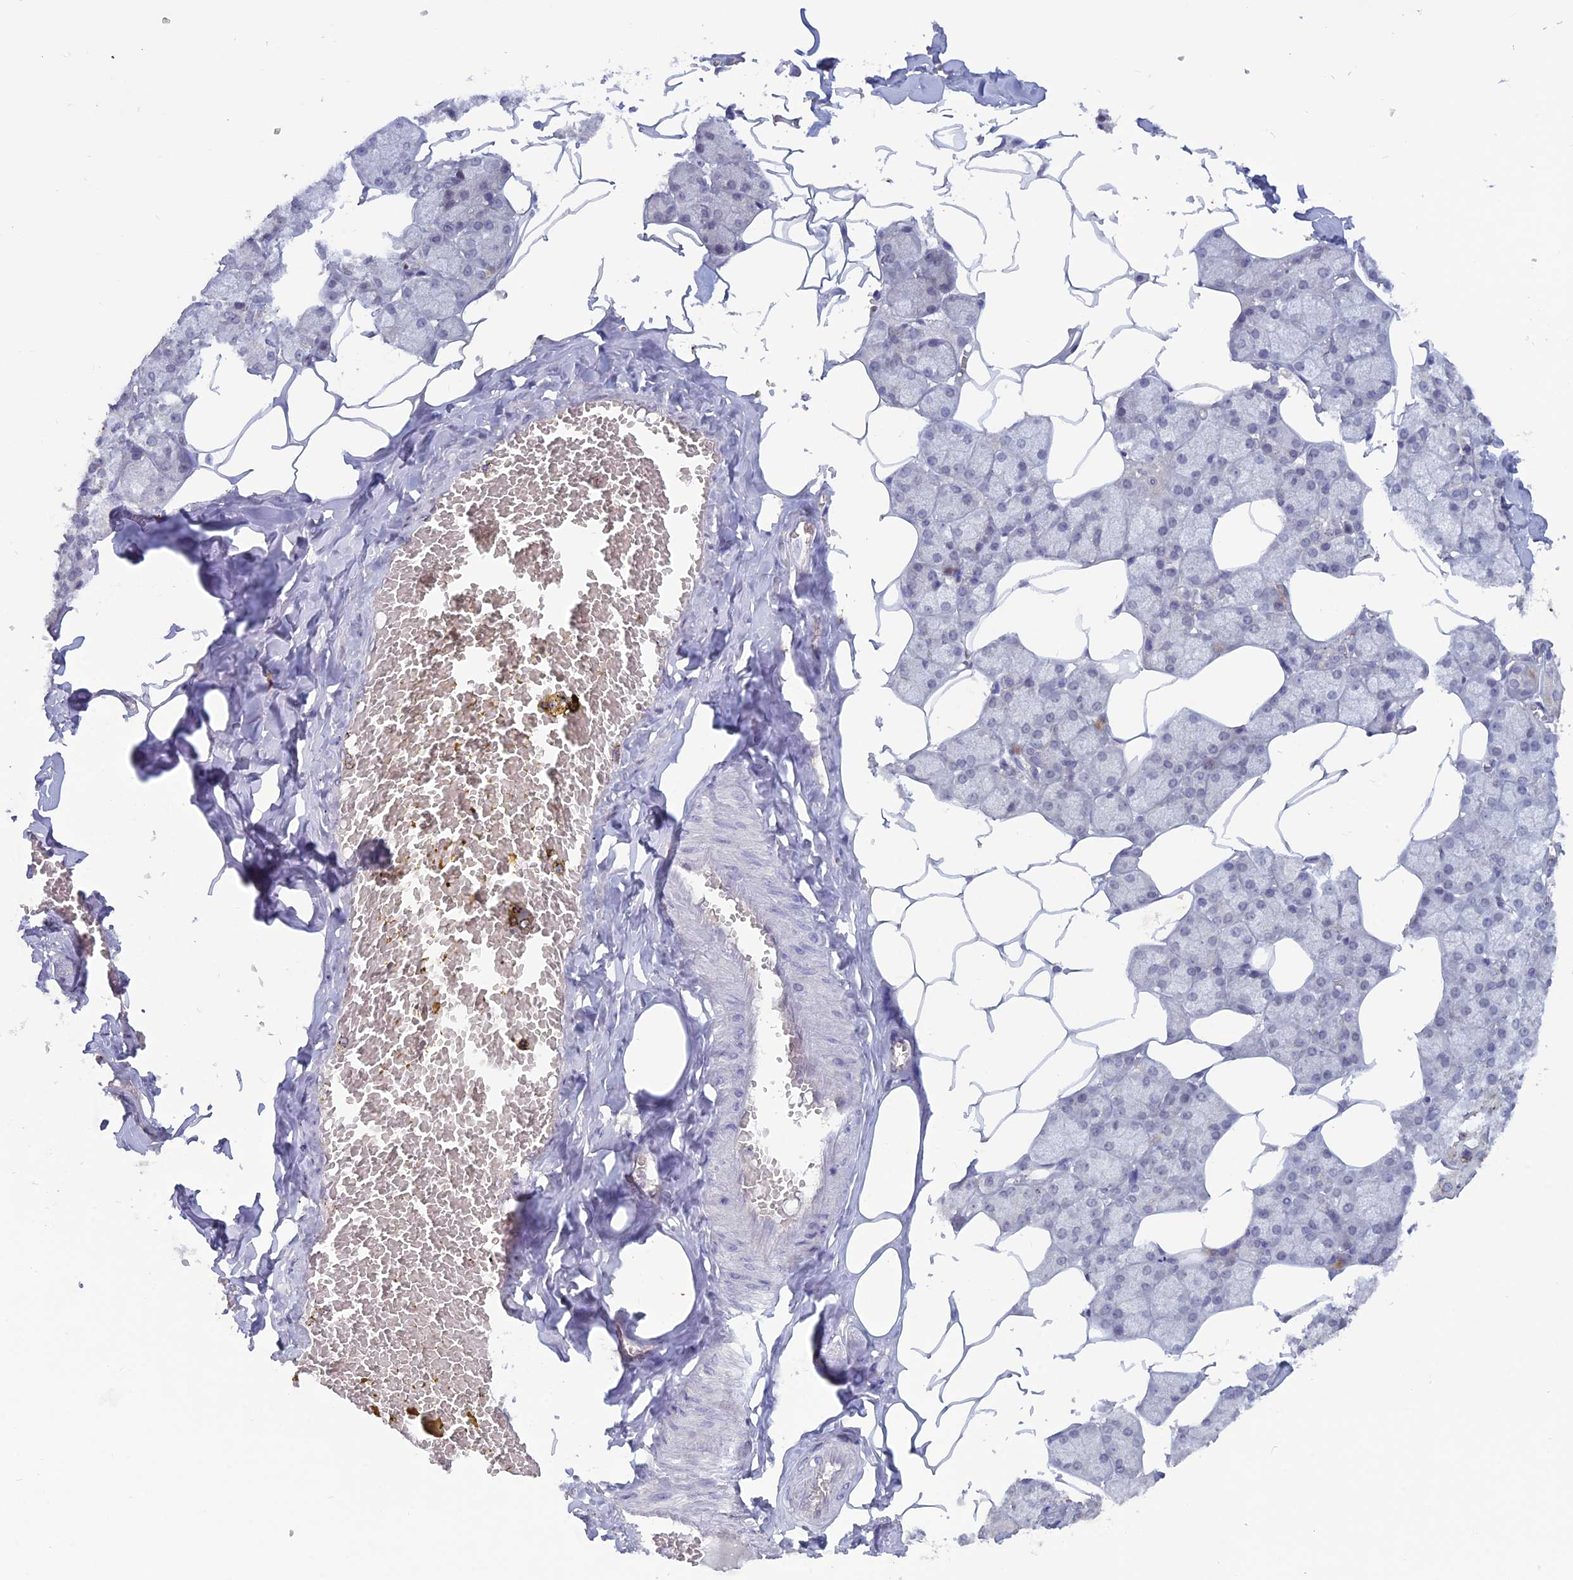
{"staining": {"intensity": "moderate", "quantity": "<25%", "location": "cytoplasmic/membranous"}, "tissue": "salivary gland", "cell_type": "Glandular cells", "image_type": "normal", "snomed": [{"axis": "morphology", "description": "Normal tissue, NOS"}, {"axis": "topography", "description": "Salivary gland"}], "caption": "A high-resolution photomicrograph shows IHC staining of unremarkable salivary gland, which exhibits moderate cytoplasmic/membranous staining in approximately <25% of glandular cells.", "gene": "WDR46", "patient": {"sex": "male", "age": 62}}